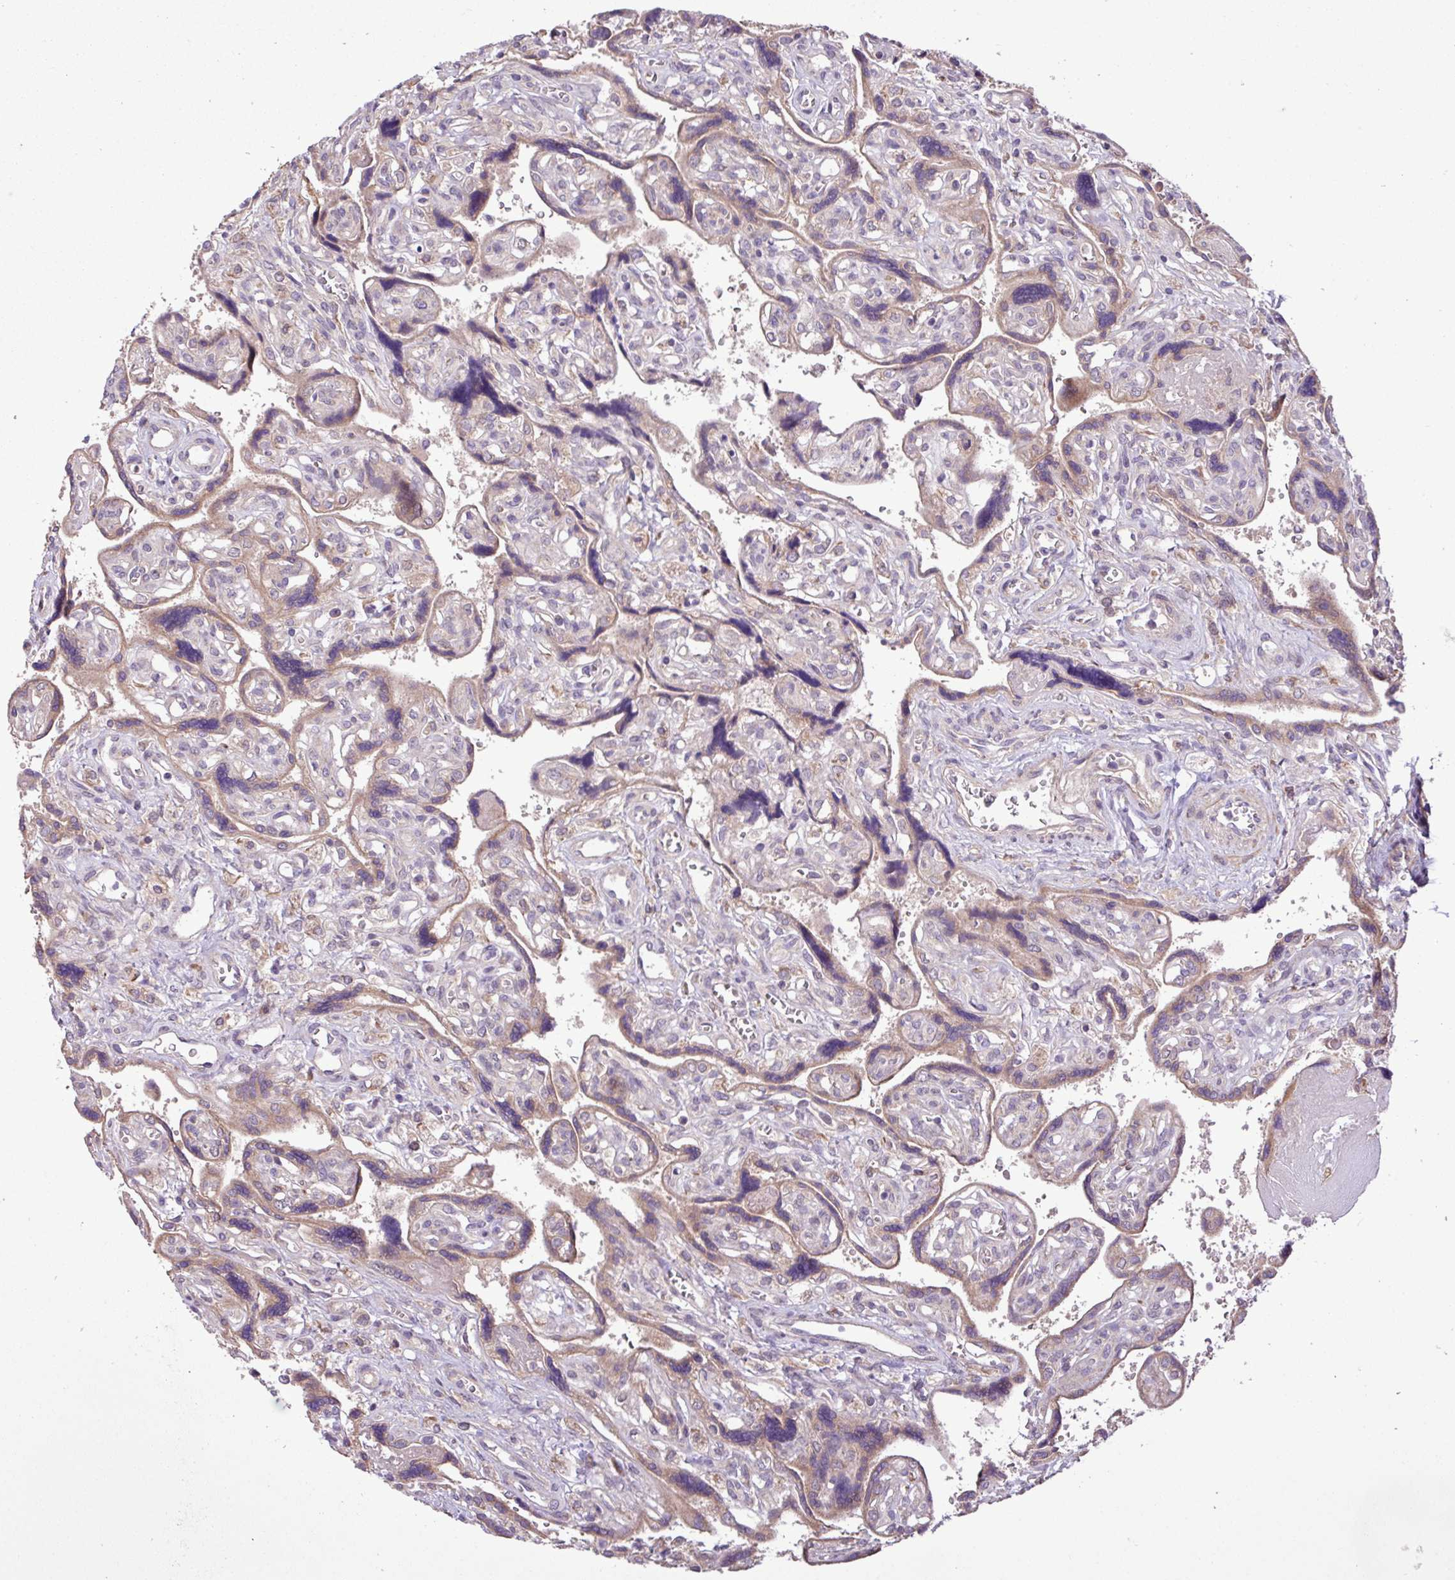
{"staining": {"intensity": "weak", "quantity": ">75%", "location": "cytoplasmic/membranous"}, "tissue": "placenta", "cell_type": "Trophoblastic cells", "image_type": "normal", "snomed": [{"axis": "morphology", "description": "Normal tissue, NOS"}, {"axis": "topography", "description": "Placenta"}], "caption": "IHC micrograph of unremarkable placenta: human placenta stained using IHC displays low levels of weak protein expression localized specifically in the cytoplasmic/membranous of trophoblastic cells, appearing as a cytoplasmic/membranous brown color.", "gene": "TIMM10B", "patient": {"sex": "female", "age": 39}}